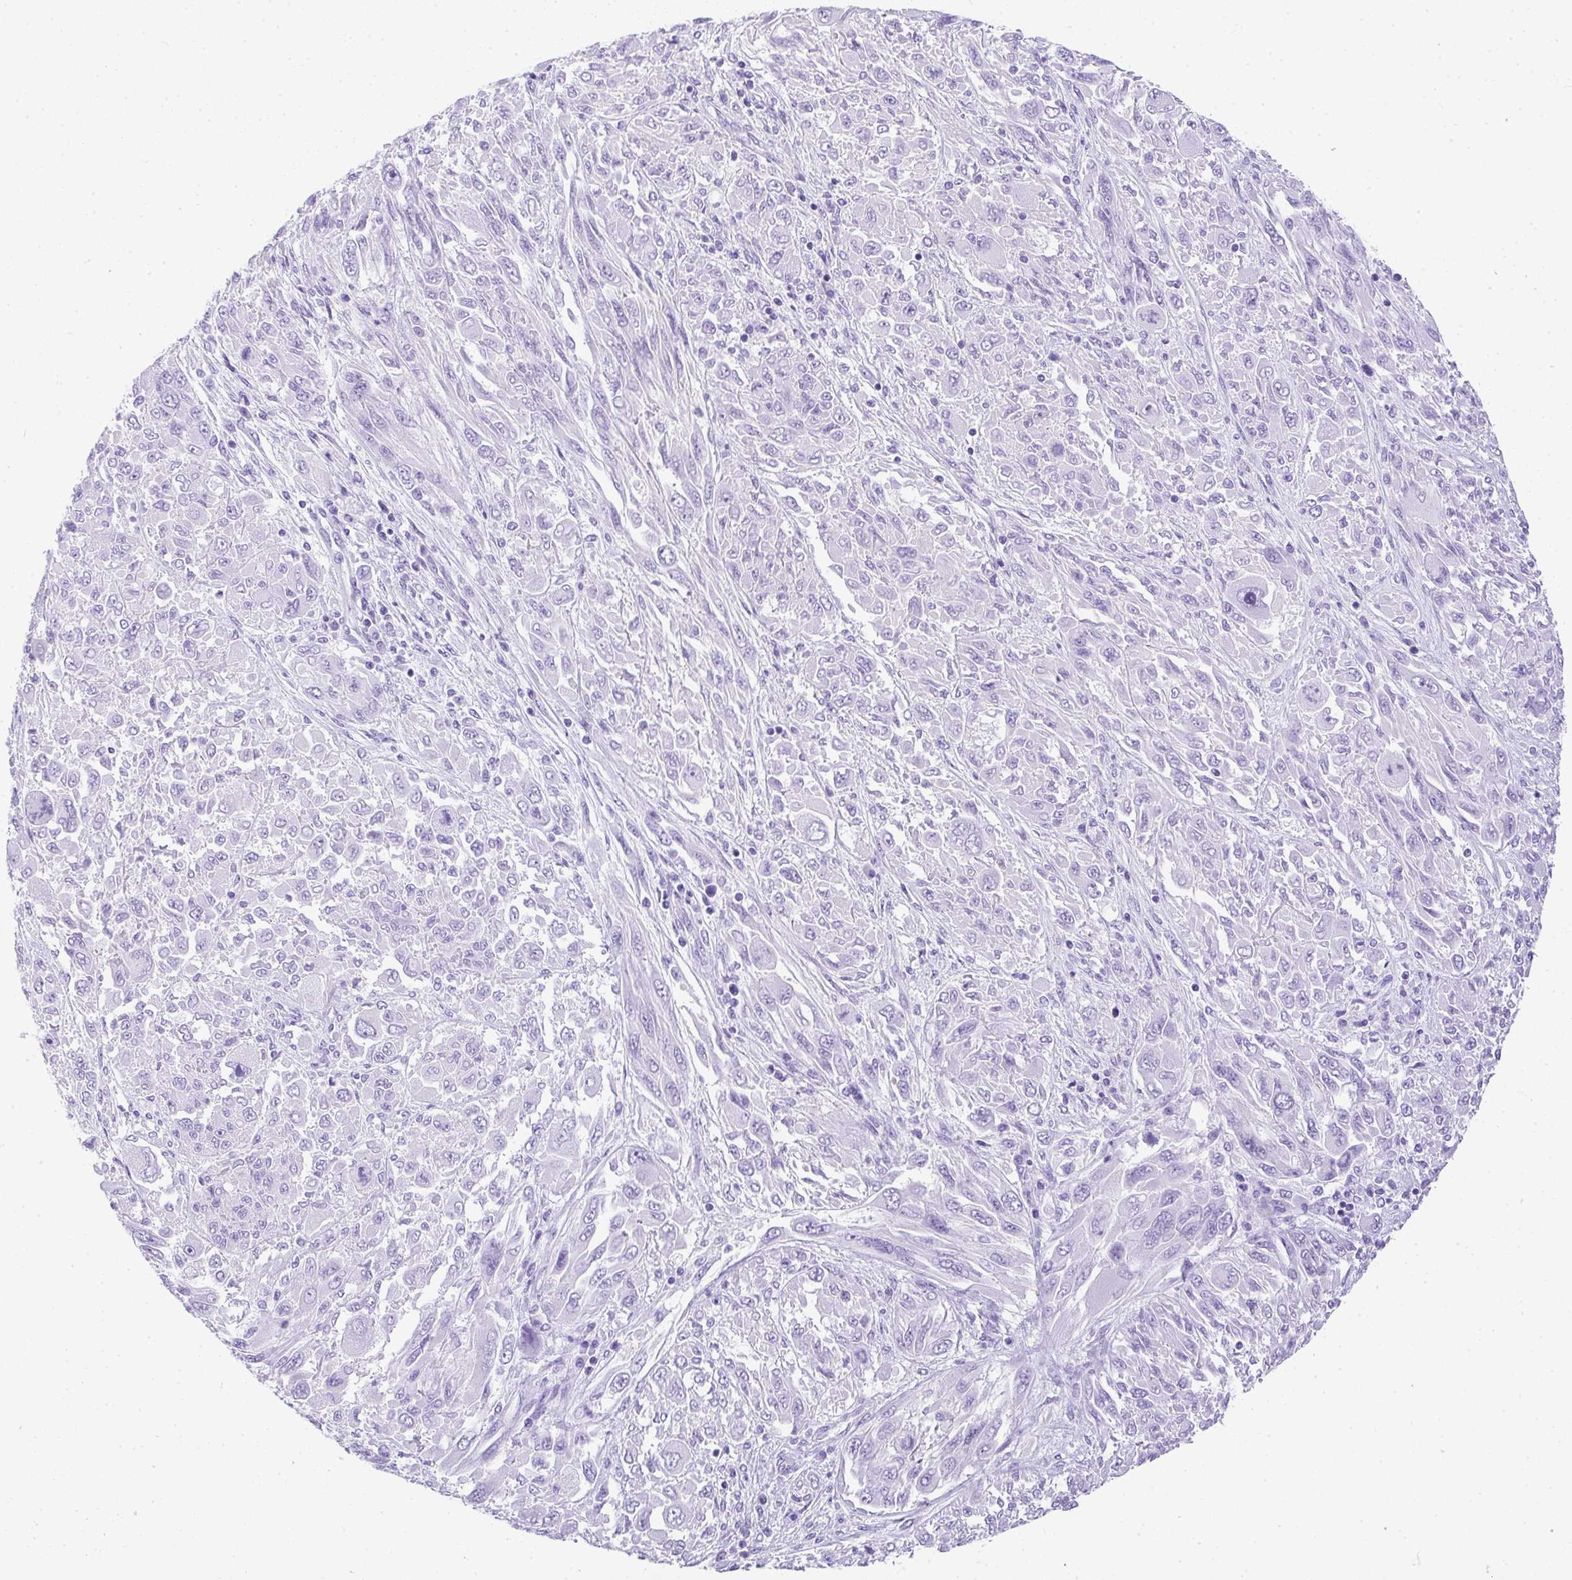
{"staining": {"intensity": "negative", "quantity": "none", "location": "none"}, "tissue": "melanoma", "cell_type": "Tumor cells", "image_type": "cancer", "snomed": [{"axis": "morphology", "description": "Malignant melanoma, NOS"}, {"axis": "topography", "description": "Skin"}], "caption": "Immunohistochemistry (IHC) image of neoplastic tissue: human melanoma stained with DAB reveals no significant protein positivity in tumor cells.", "gene": "AVIL", "patient": {"sex": "female", "age": 91}}